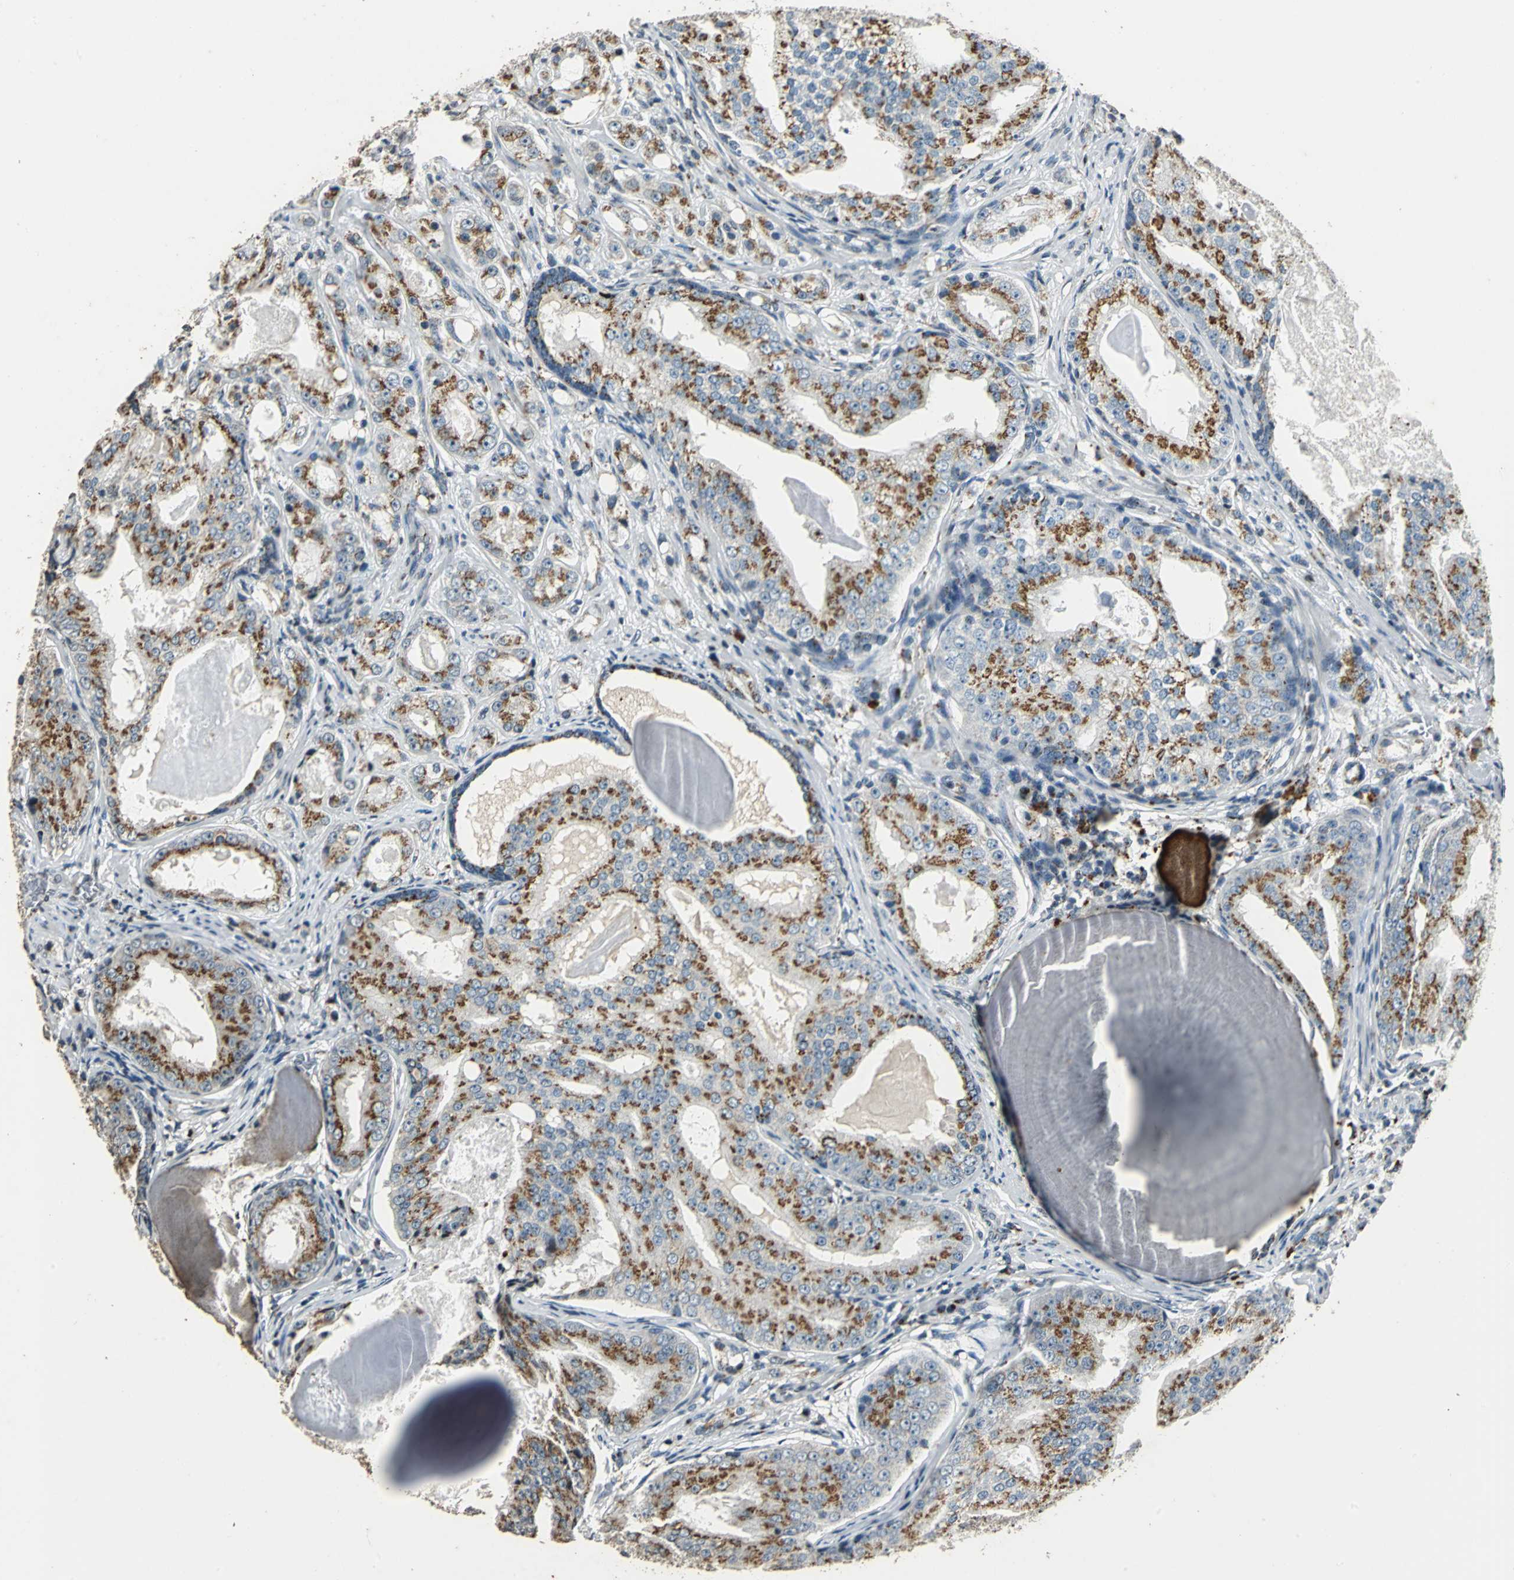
{"staining": {"intensity": "weak", "quantity": ">75%", "location": "cytoplasmic/membranous"}, "tissue": "prostate cancer", "cell_type": "Tumor cells", "image_type": "cancer", "snomed": [{"axis": "morphology", "description": "Adenocarcinoma, High grade"}, {"axis": "topography", "description": "Prostate"}], "caption": "IHC photomicrograph of prostate cancer (adenocarcinoma (high-grade)) stained for a protein (brown), which exhibits low levels of weak cytoplasmic/membranous expression in about >75% of tumor cells.", "gene": "TMEM115", "patient": {"sex": "male", "age": 68}}